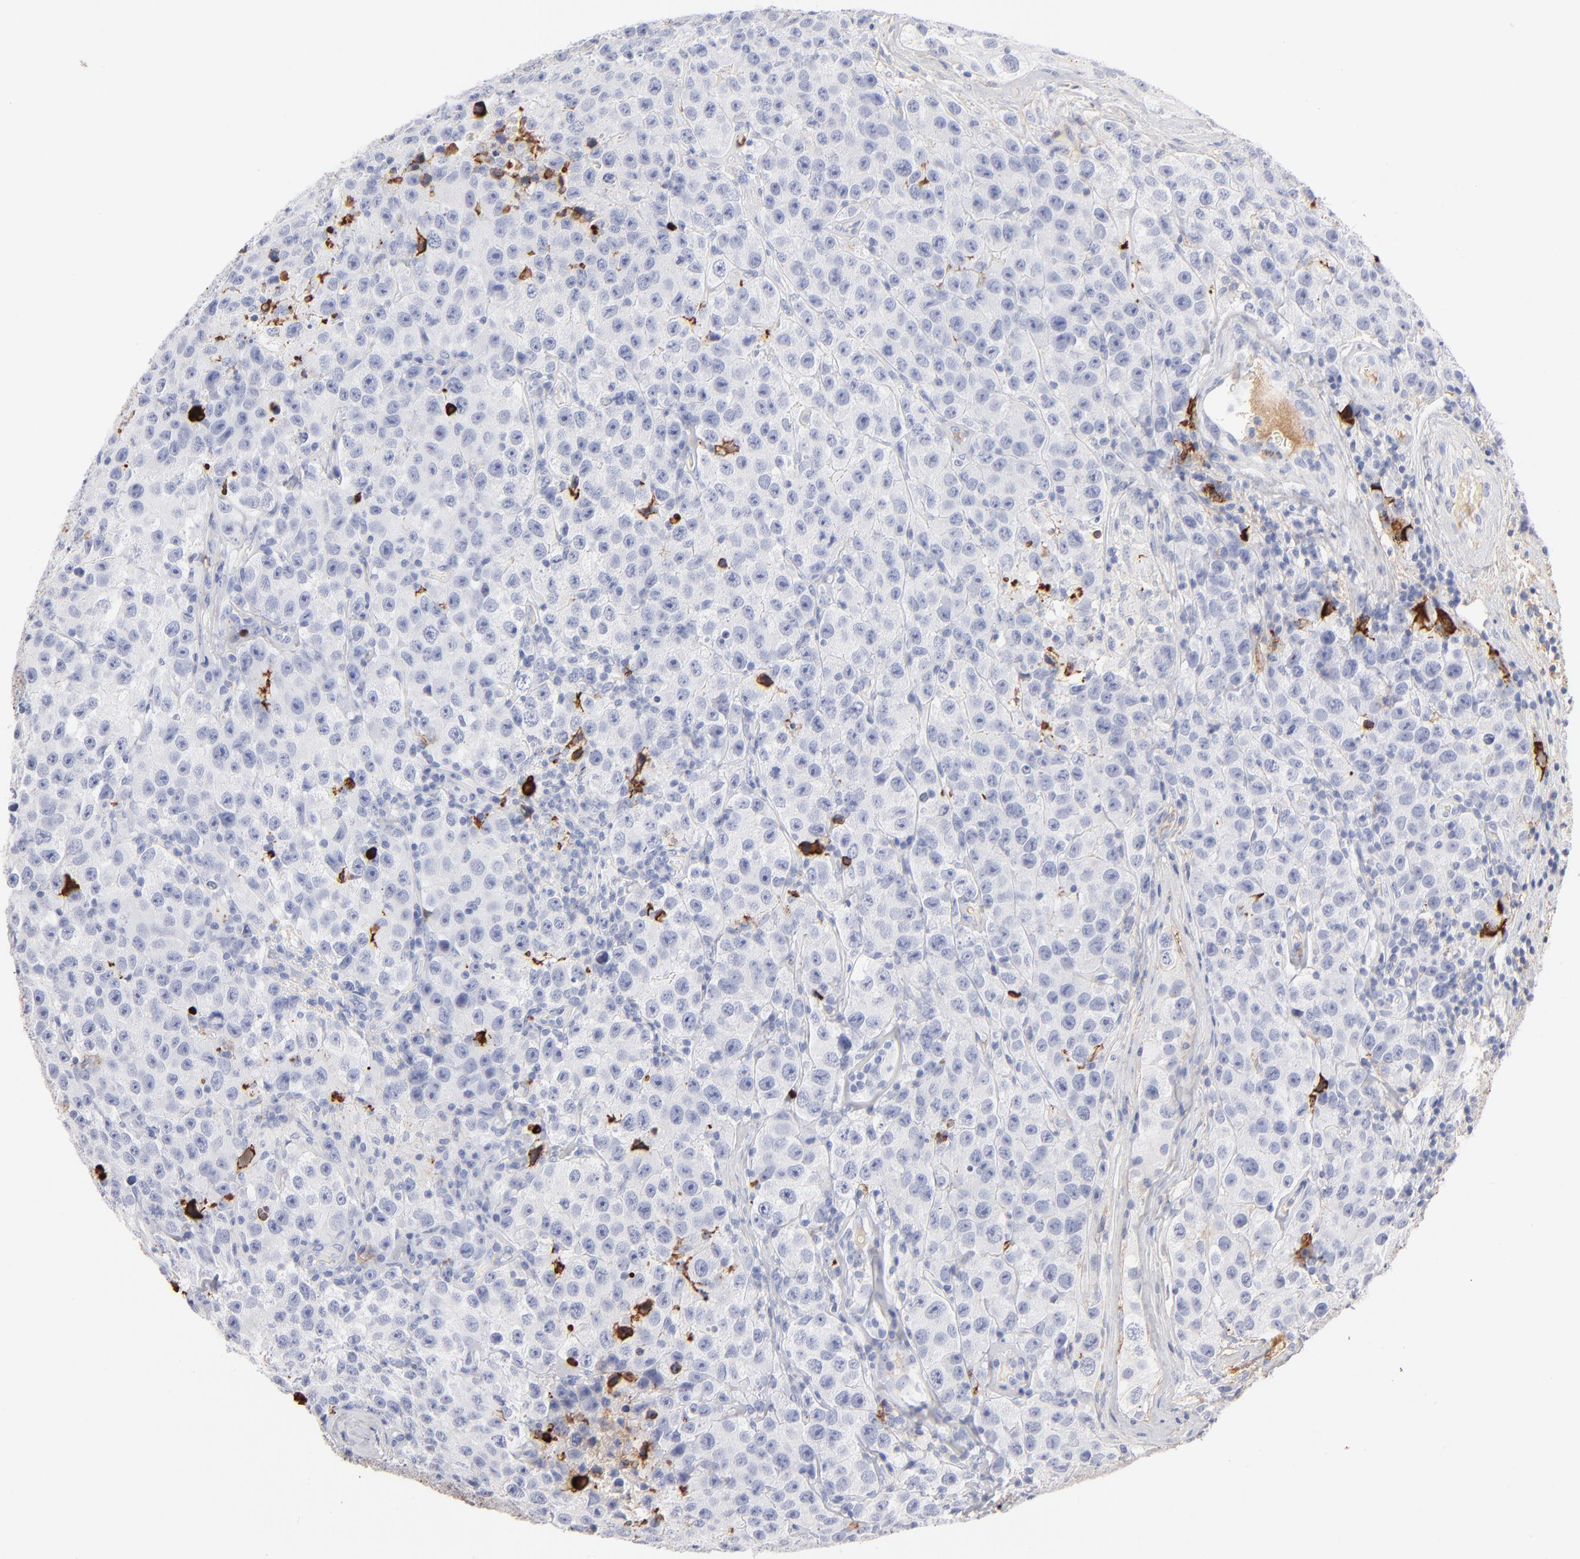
{"staining": {"intensity": "negative", "quantity": "none", "location": "none"}, "tissue": "testis cancer", "cell_type": "Tumor cells", "image_type": "cancer", "snomed": [{"axis": "morphology", "description": "Seminoma, NOS"}, {"axis": "topography", "description": "Testis"}], "caption": "Immunohistochemistry (IHC) of human testis cancer (seminoma) shows no staining in tumor cells.", "gene": "APOH", "patient": {"sex": "male", "age": 52}}